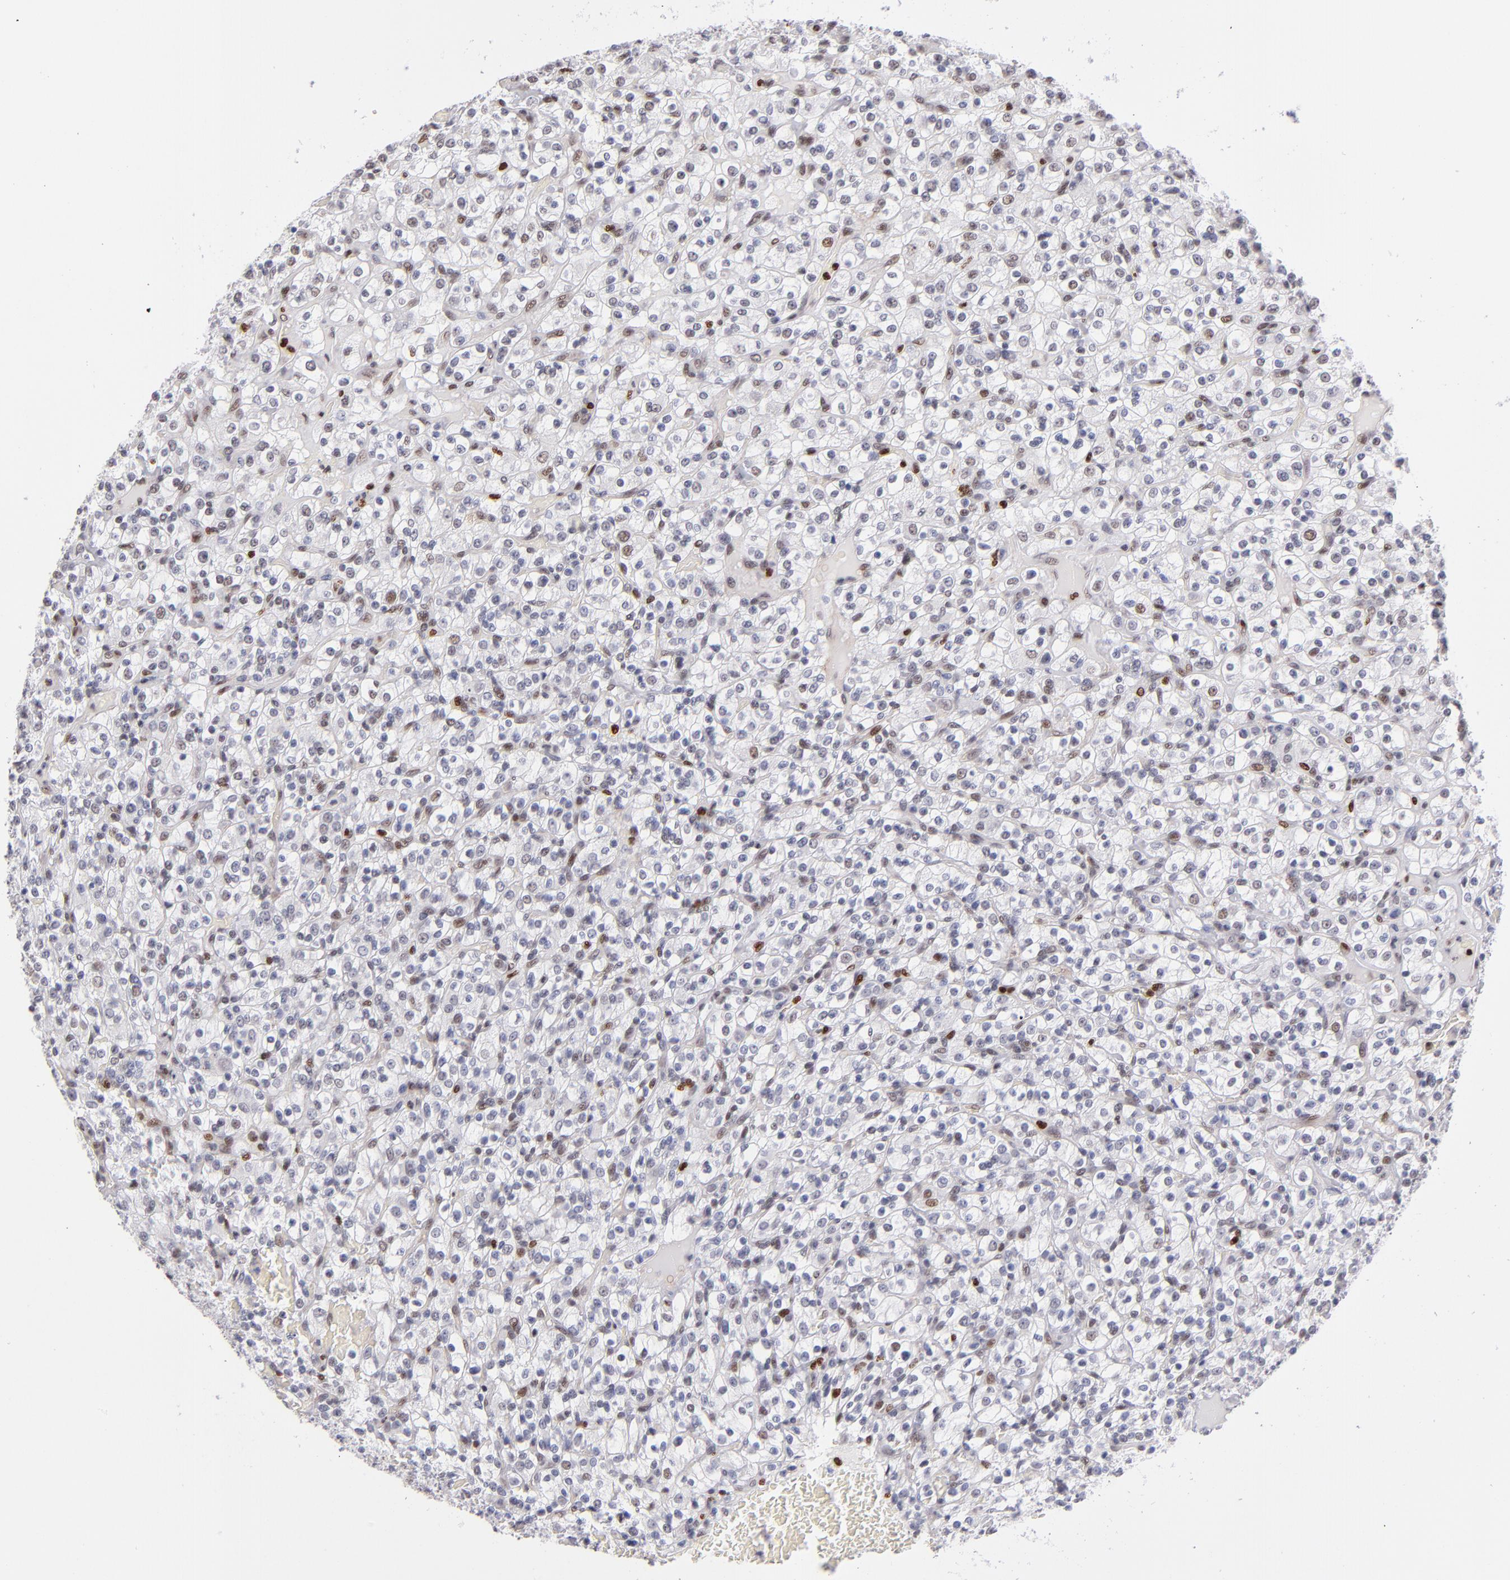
{"staining": {"intensity": "moderate", "quantity": "<25%", "location": "nuclear"}, "tissue": "renal cancer", "cell_type": "Tumor cells", "image_type": "cancer", "snomed": [{"axis": "morphology", "description": "Normal tissue, NOS"}, {"axis": "morphology", "description": "Adenocarcinoma, NOS"}, {"axis": "topography", "description": "Kidney"}], "caption": "Tumor cells exhibit low levels of moderate nuclear staining in about <25% of cells in human renal cancer (adenocarcinoma).", "gene": "POLA1", "patient": {"sex": "female", "age": 72}}